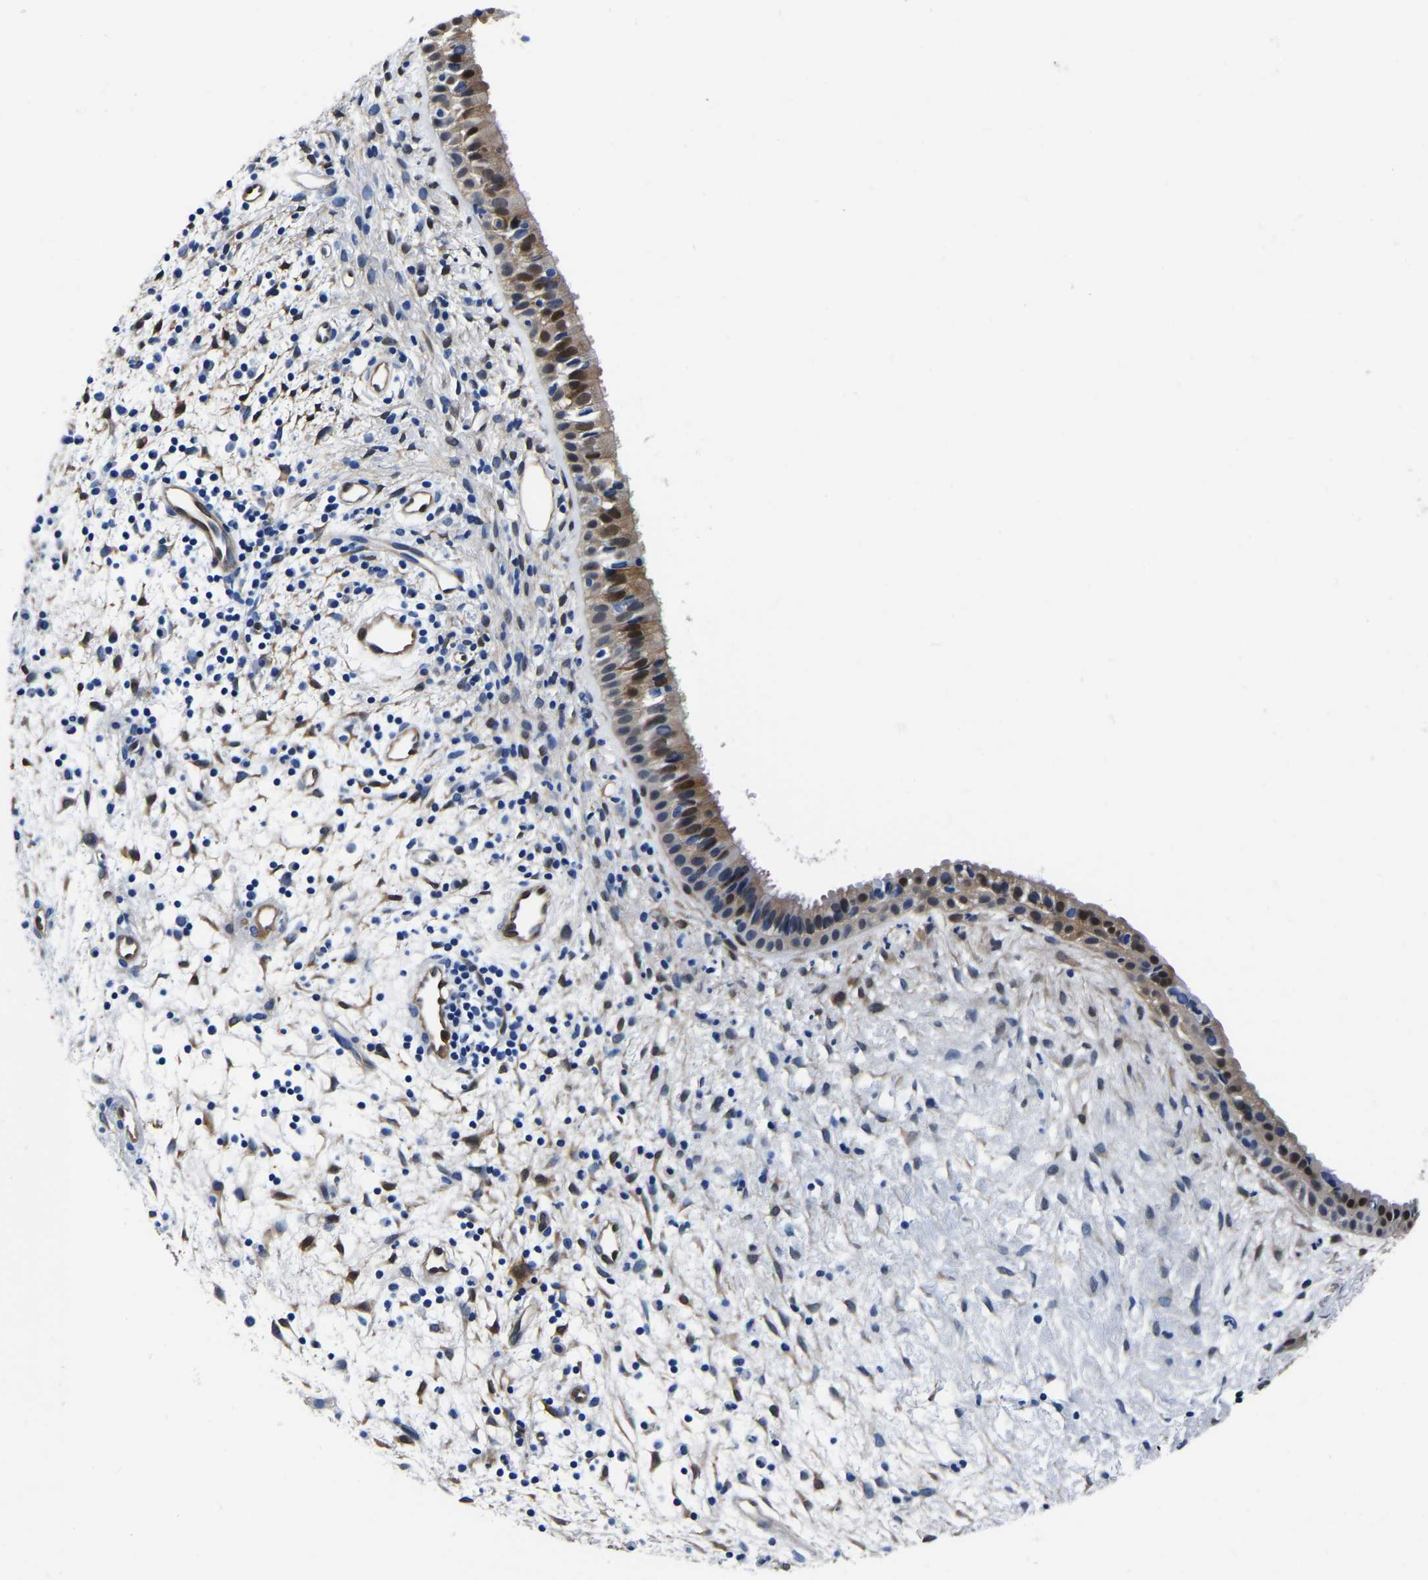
{"staining": {"intensity": "moderate", "quantity": "<25%", "location": "cytoplasmic/membranous,nuclear"}, "tissue": "nasopharynx", "cell_type": "Respiratory epithelial cells", "image_type": "normal", "snomed": [{"axis": "morphology", "description": "Normal tissue, NOS"}, {"axis": "topography", "description": "Nasopharynx"}], "caption": "Normal nasopharynx shows moderate cytoplasmic/membranous,nuclear staining in about <25% of respiratory epithelial cells (DAB (3,3'-diaminobenzidine) IHC with brightfield microscopy, high magnification)..", "gene": "S100A13", "patient": {"sex": "male", "age": 22}}